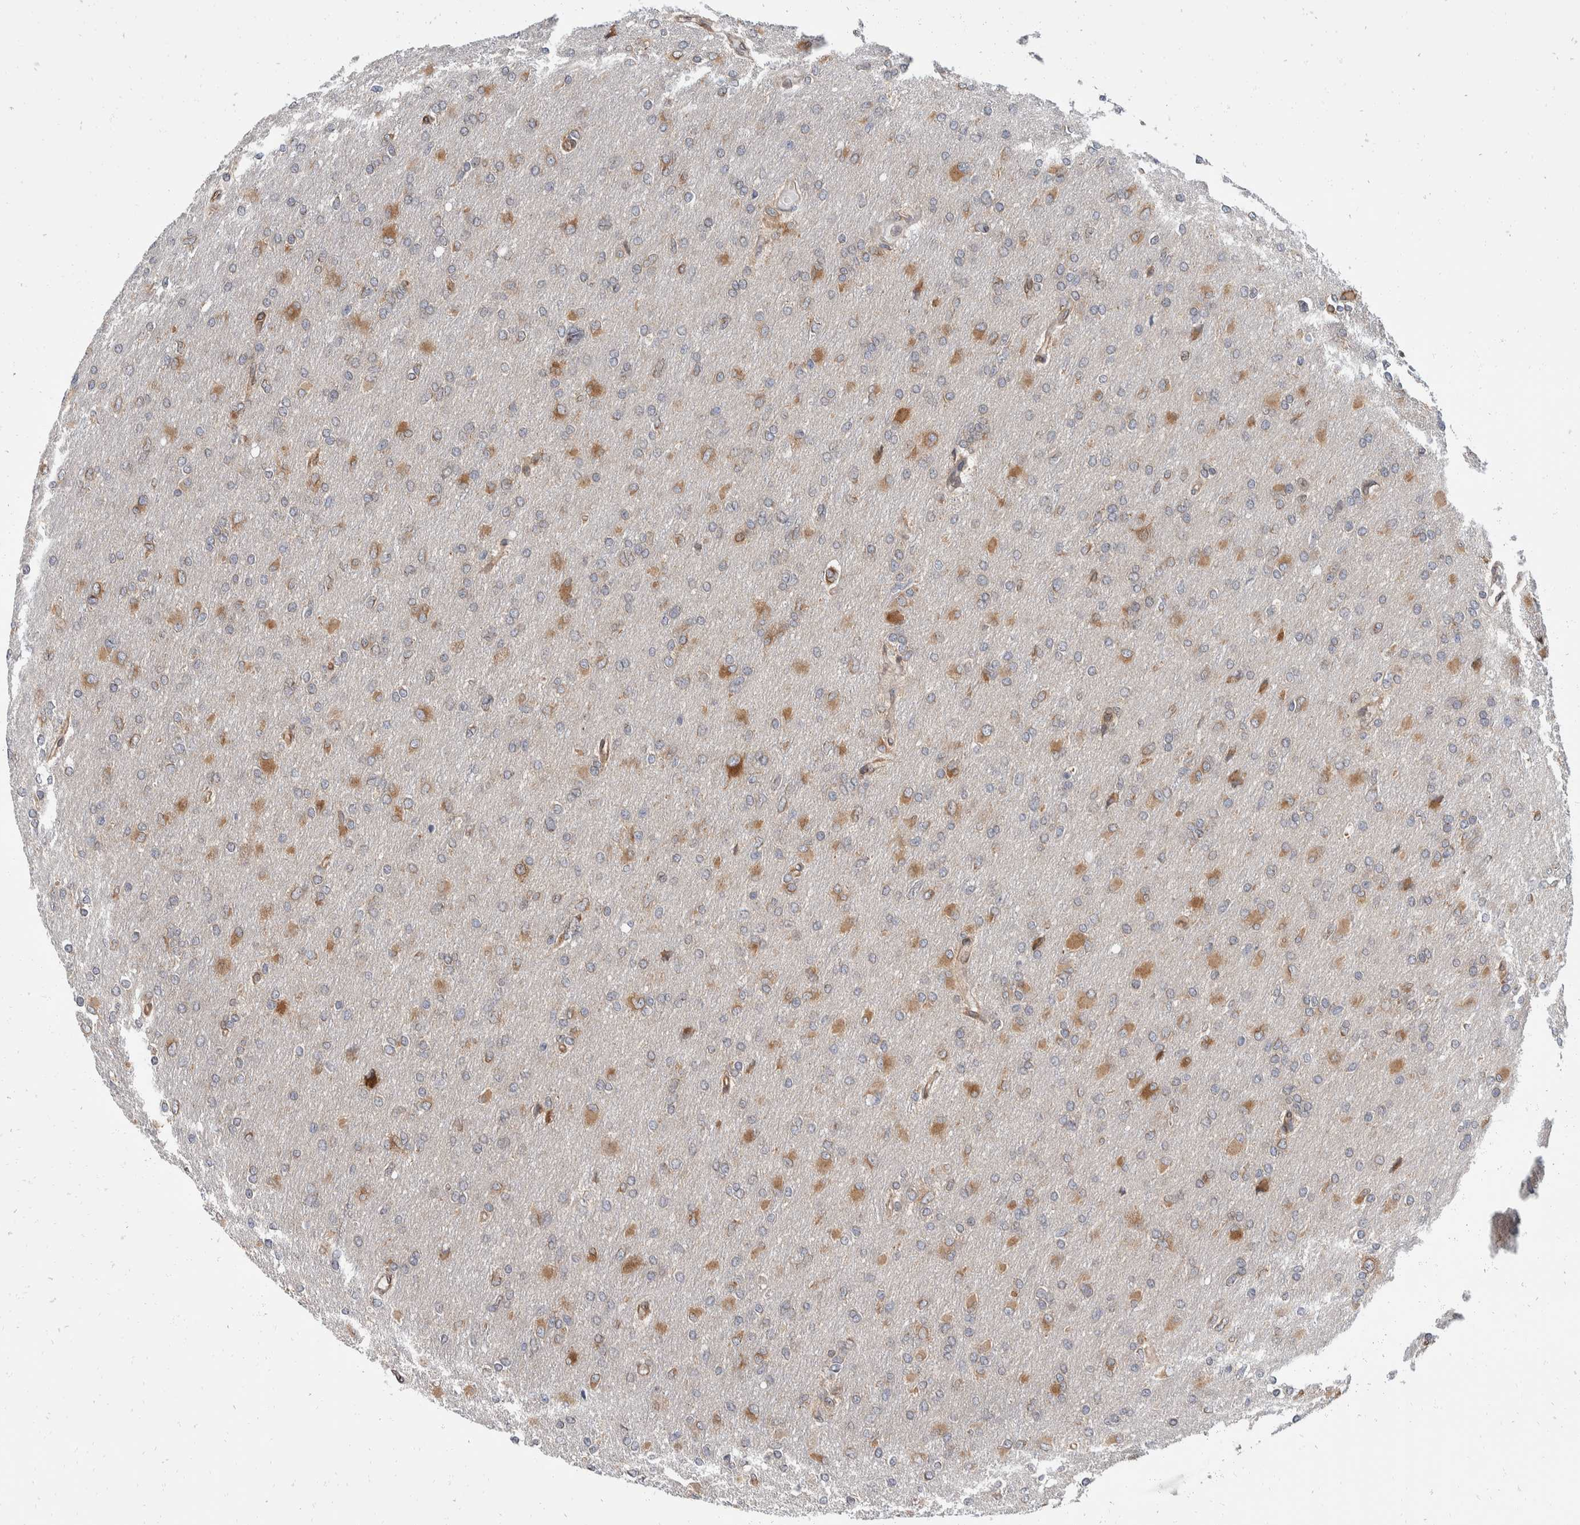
{"staining": {"intensity": "moderate", "quantity": "25%-75%", "location": "cytoplasmic/membranous"}, "tissue": "glioma", "cell_type": "Tumor cells", "image_type": "cancer", "snomed": [{"axis": "morphology", "description": "Glioma, malignant, High grade"}, {"axis": "topography", "description": "Cerebral cortex"}], "caption": "This histopathology image exhibits malignant glioma (high-grade) stained with immunohistochemistry (IHC) to label a protein in brown. The cytoplasmic/membranous of tumor cells show moderate positivity for the protein. Nuclei are counter-stained blue.", "gene": "TMEM245", "patient": {"sex": "female", "age": 36}}